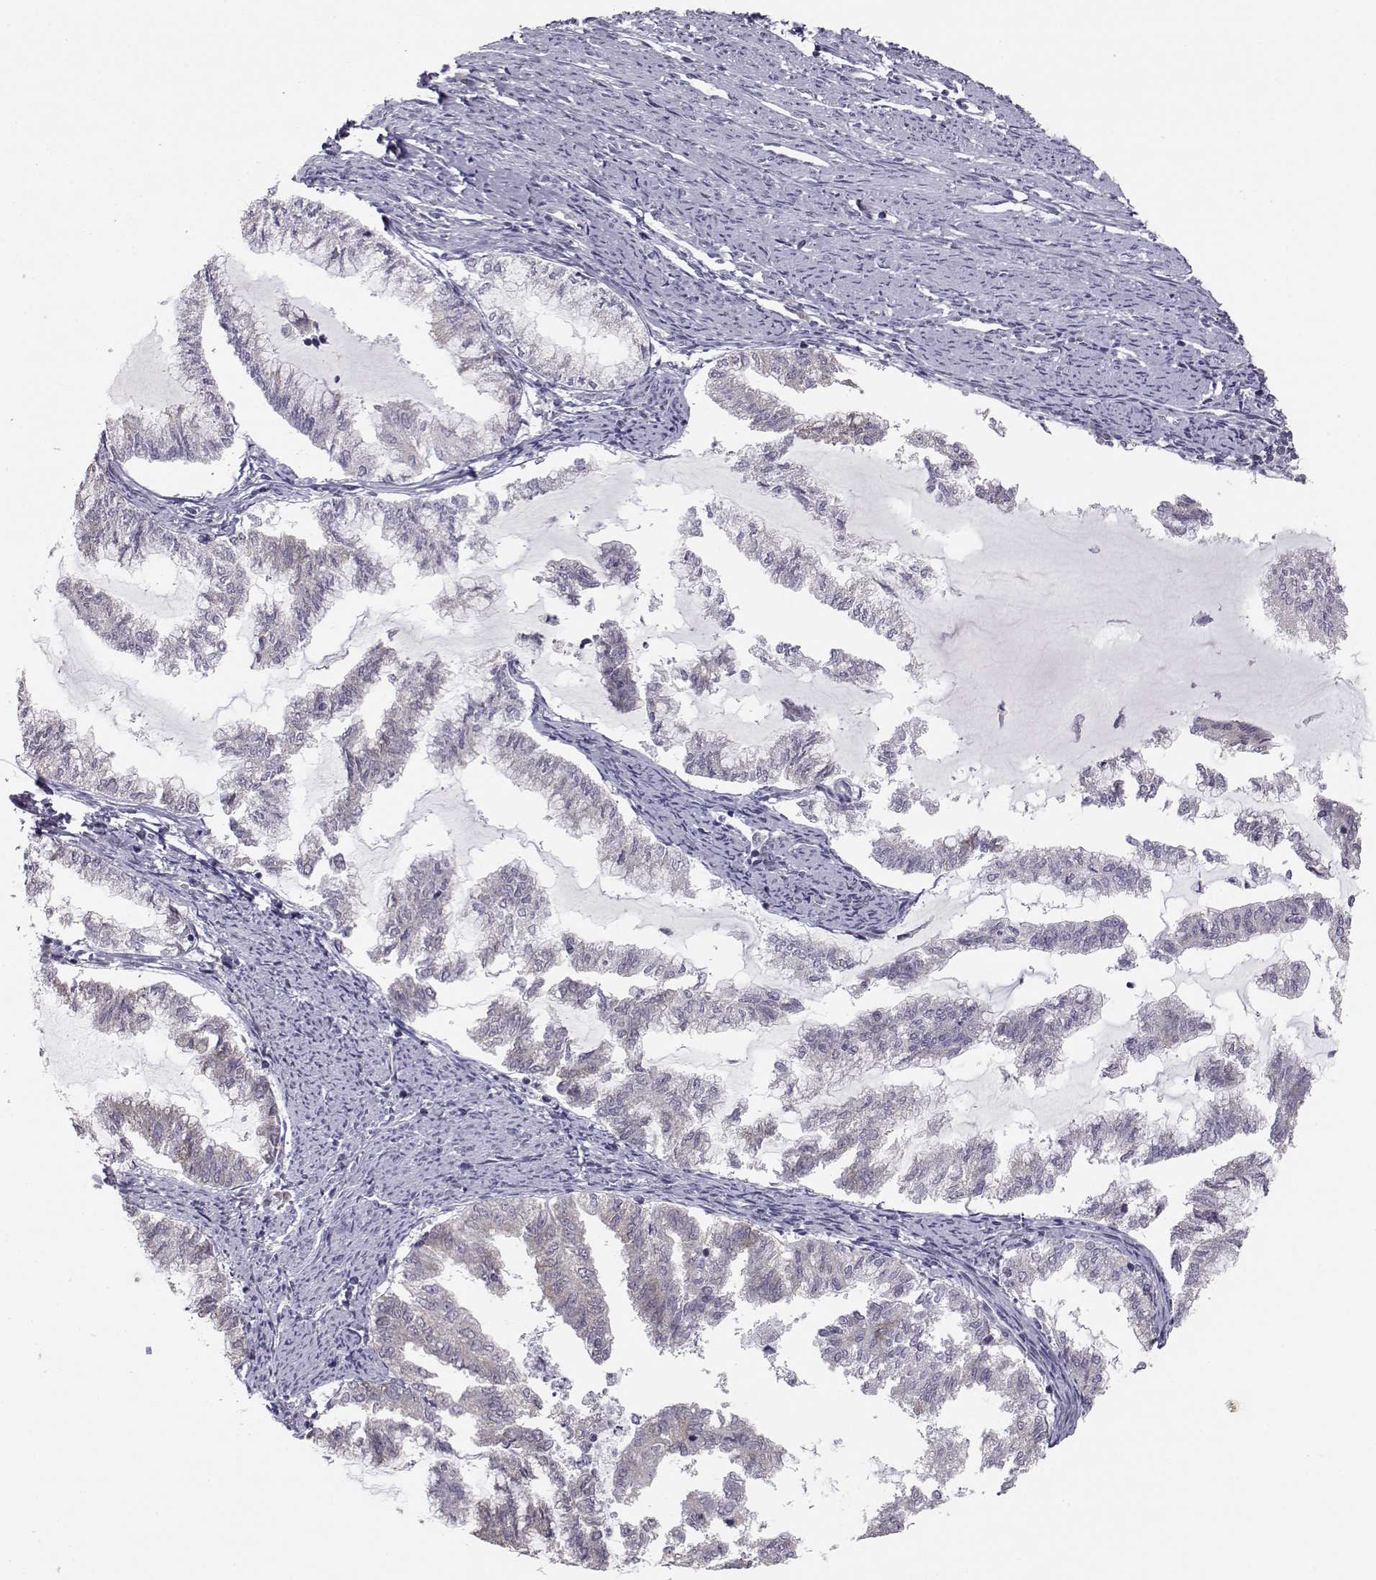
{"staining": {"intensity": "weak", "quantity": "<25%", "location": "cytoplasmic/membranous"}, "tissue": "endometrial cancer", "cell_type": "Tumor cells", "image_type": "cancer", "snomed": [{"axis": "morphology", "description": "Adenocarcinoma, NOS"}, {"axis": "topography", "description": "Endometrium"}], "caption": "Tumor cells are negative for brown protein staining in adenocarcinoma (endometrial).", "gene": "KIF13B", "patient": {"sex": "female", "age": 79}}